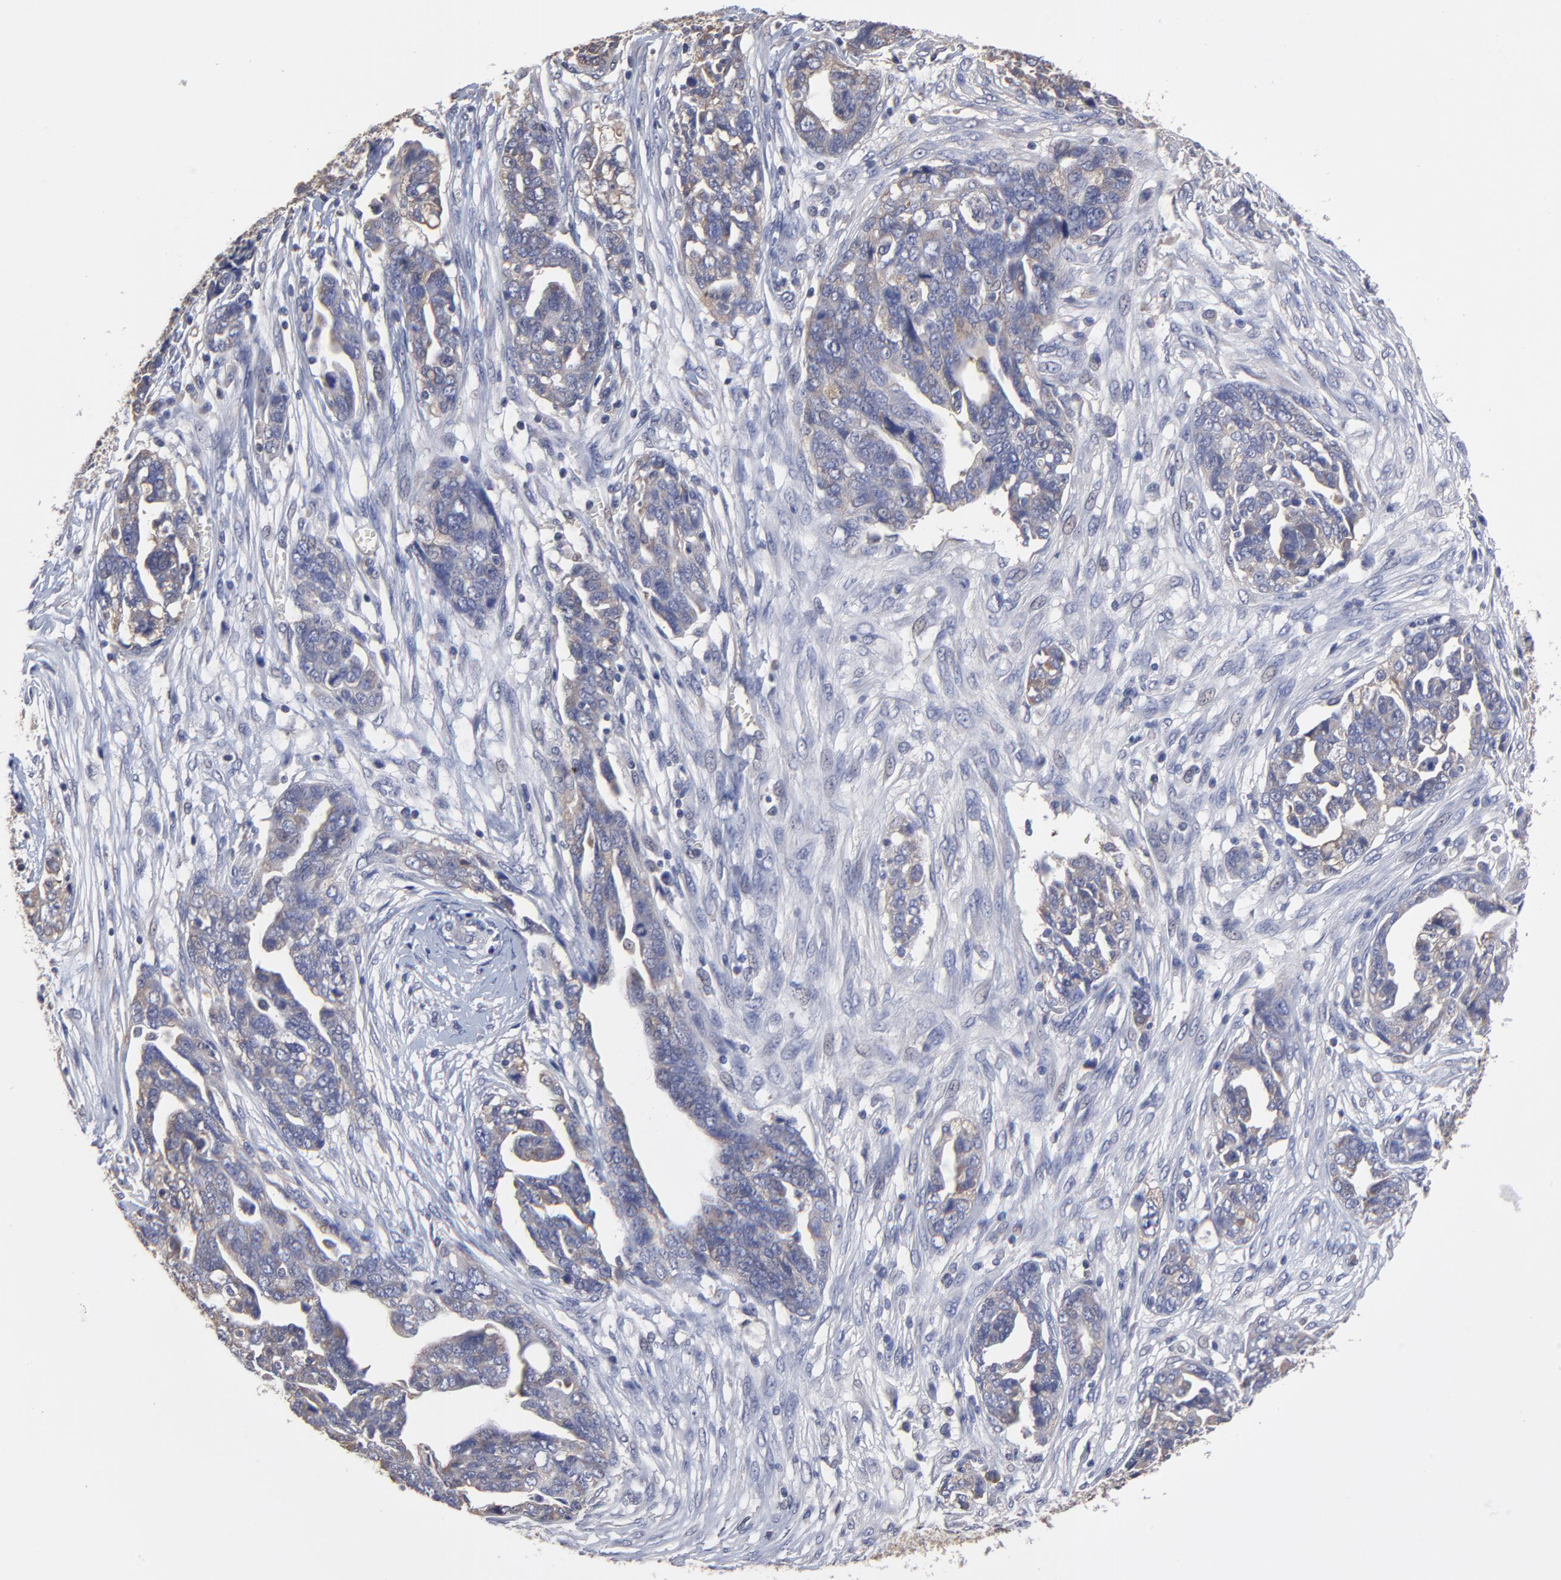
{"staining": {"intensity": "weak", "quantity": "25%-75%", "location": "cytoplasmic/membranous"}, "tissue": "ovarian cancer", "cell_type": "Tumor cells", "image_type": "cancer", "snomed": [{"axis": "morphology", "description": "Normal tissue, NOS"}, {"axis": "morphology", "description": "Cystadenocarcinoma, serous, NOS"}, {"axis": "topography", "description": "Fallopian tube"}, {"axis": "topography", "description": "Ovary"}], "caption": "DAB (3,3'-diaminobenzidine) immunohistochemical staining of ovarian cancer reveals weak cytoplasmic/membranous protein positivity in about 25%-75% of tumor cells.", "gene": "CCT2", "patient": {"sex": "female", "age": 56}}